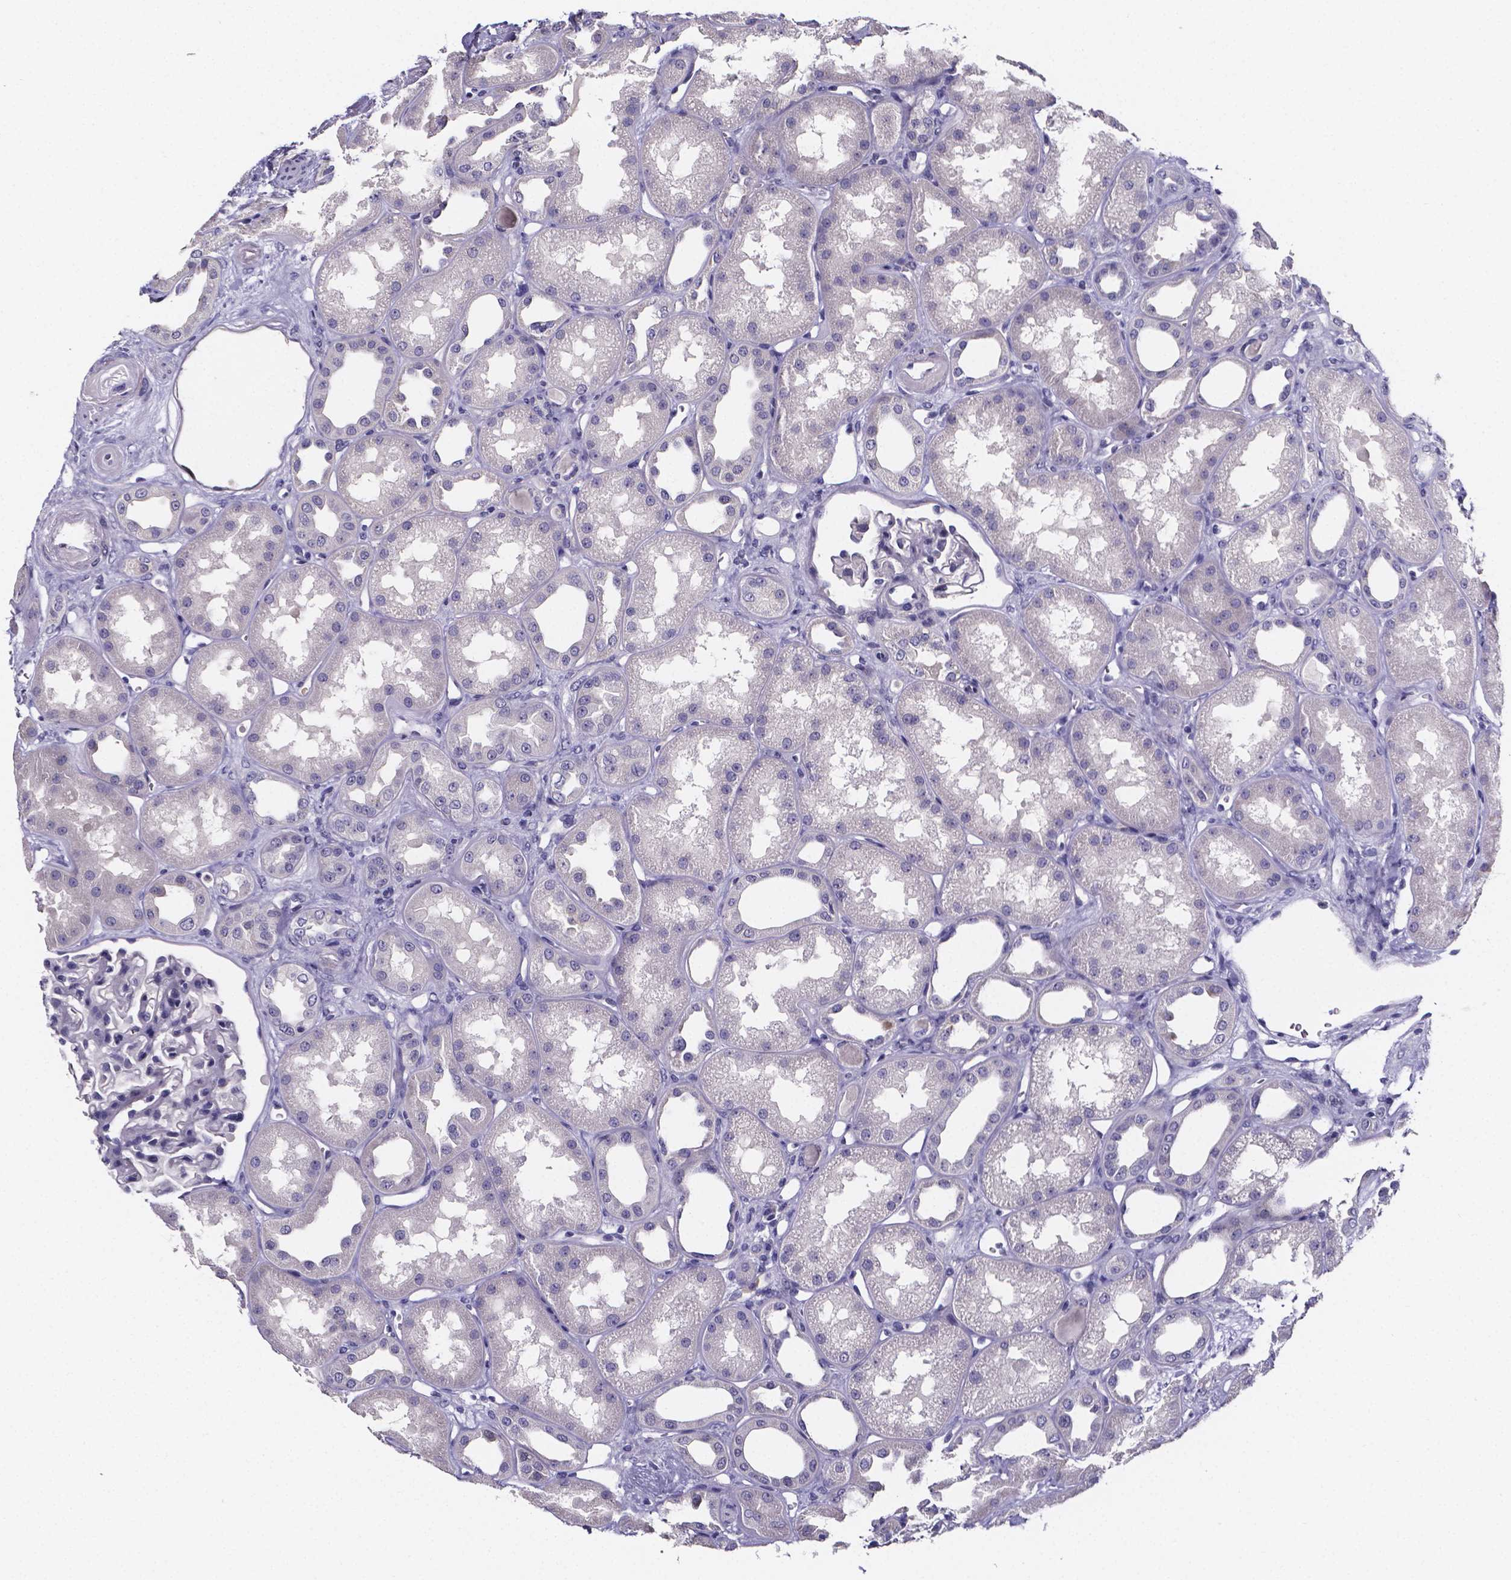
{"staining": {"intensity": "negative", "quantity": "none", "location": "none"}, "tissue": "kidney", "cell_type": "Cells in glomeruli", "image_type": "normal", "snomed": [{"axis": "morphology", "description": "Normal tissue, NOS"}, {"axis": "topography", "description": "Kidney"}], "caption": "Cells in glomeruli are negative for brown protein staining in normal kidney. The staining is performed using DAB (3,3'-diaminobenzidine) brown chromogen with nuclei counter-stained in using hematoxylin.", "gene": "IZUMO1", "patient": {"sex": "male", "age": 61}}